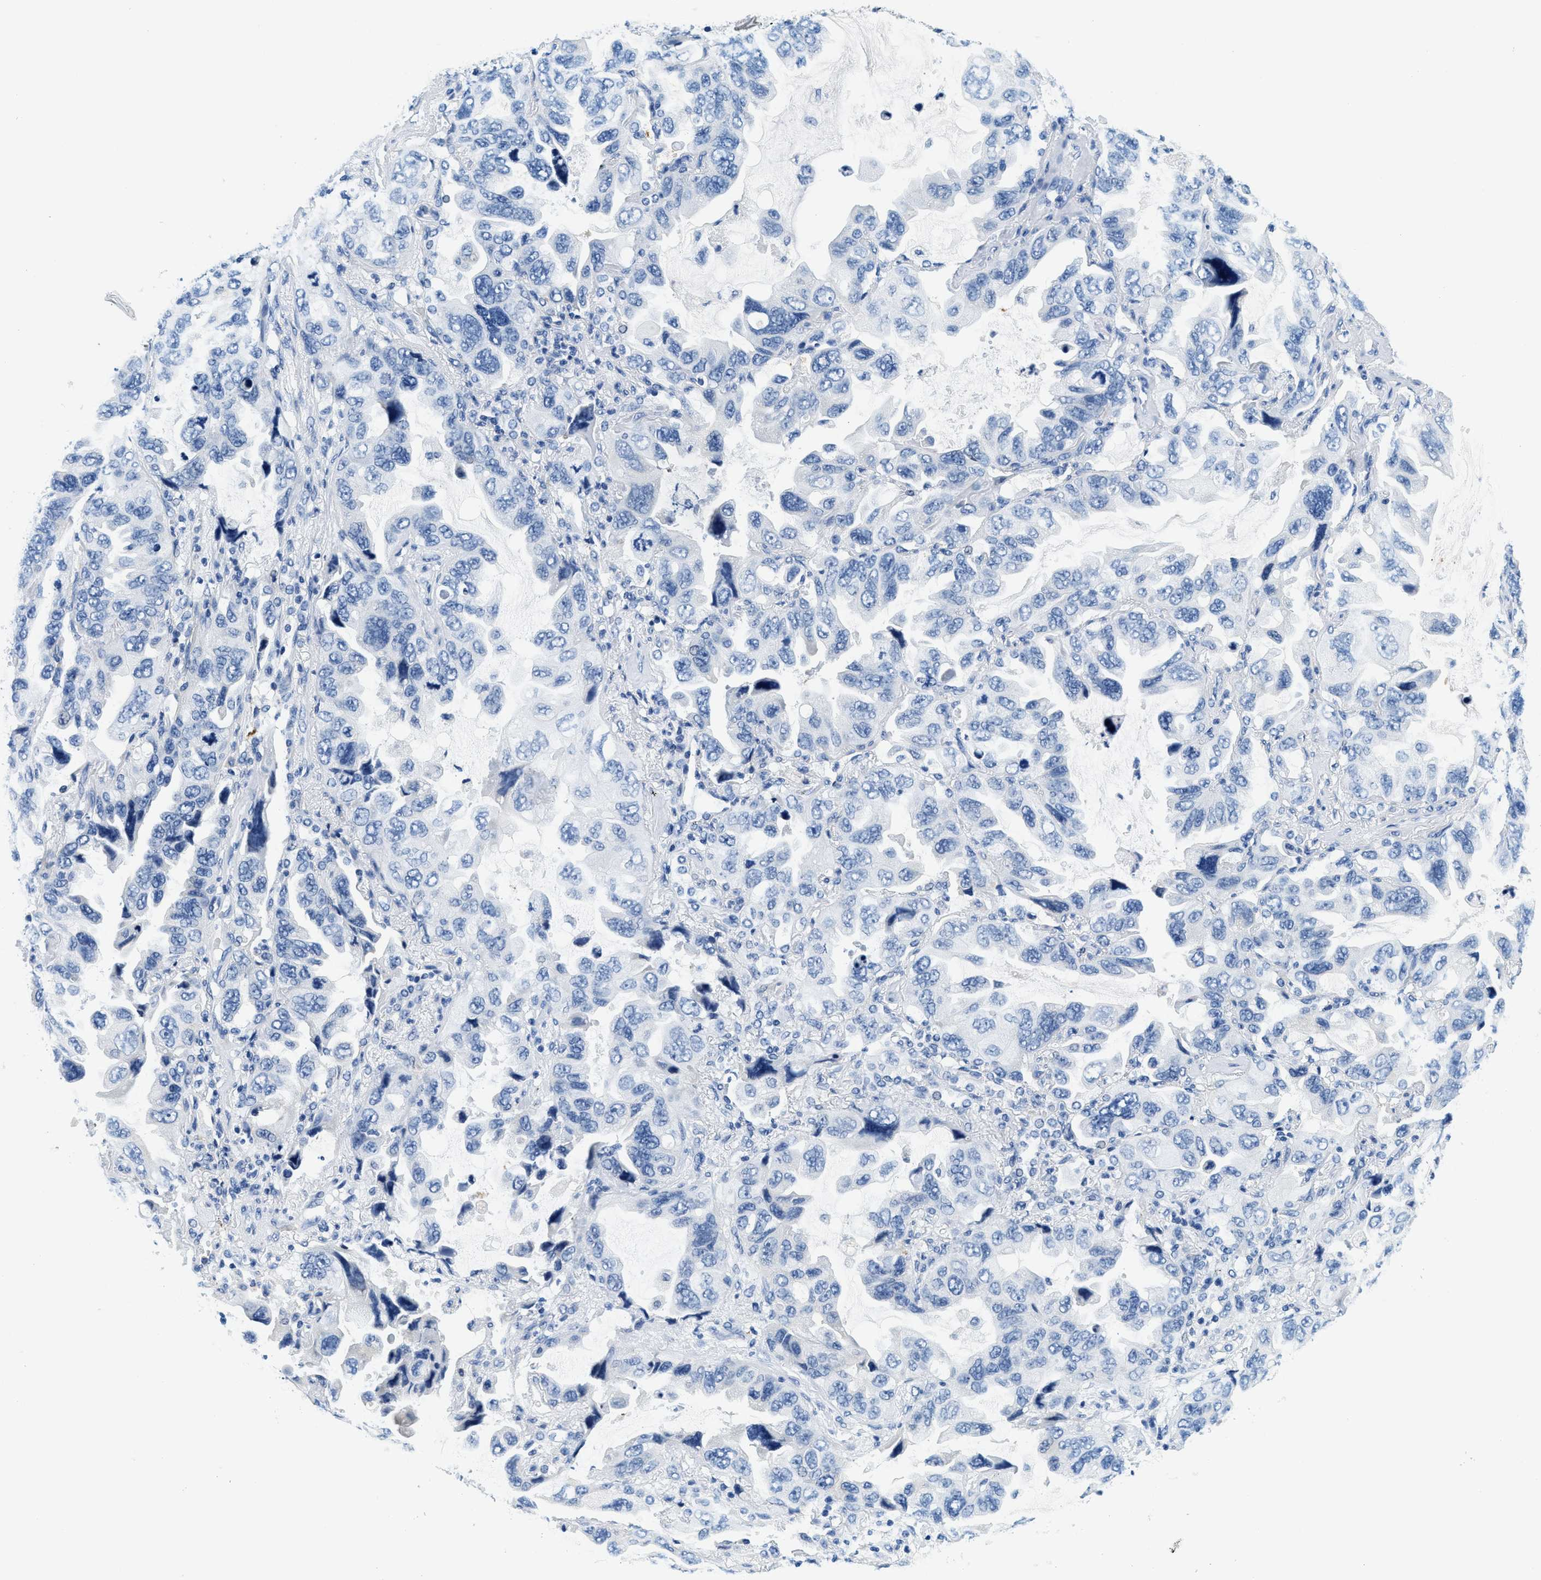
{"staining": {"intensity": "negative", "quantity": "none", "location": "none"}, "tissue": "lung cancer", "cell_type": "Tumor cells", "image_type": "cancer", "snomed": [{"axis": "morphology", "description": "Squamous cell carcinoma, NOS"}, {"axis": "topography", "description": "Lung"}], "caption": "High power microscopy photomicrograph of an immunohistochemistry photomicrograph of lung squamous cell carcinoma, revealing no significant expression in tumor cells. (DAB IHC, high magnification).", "gene": "GSTM3", "patient": {"sex": "female", "age": 73}}